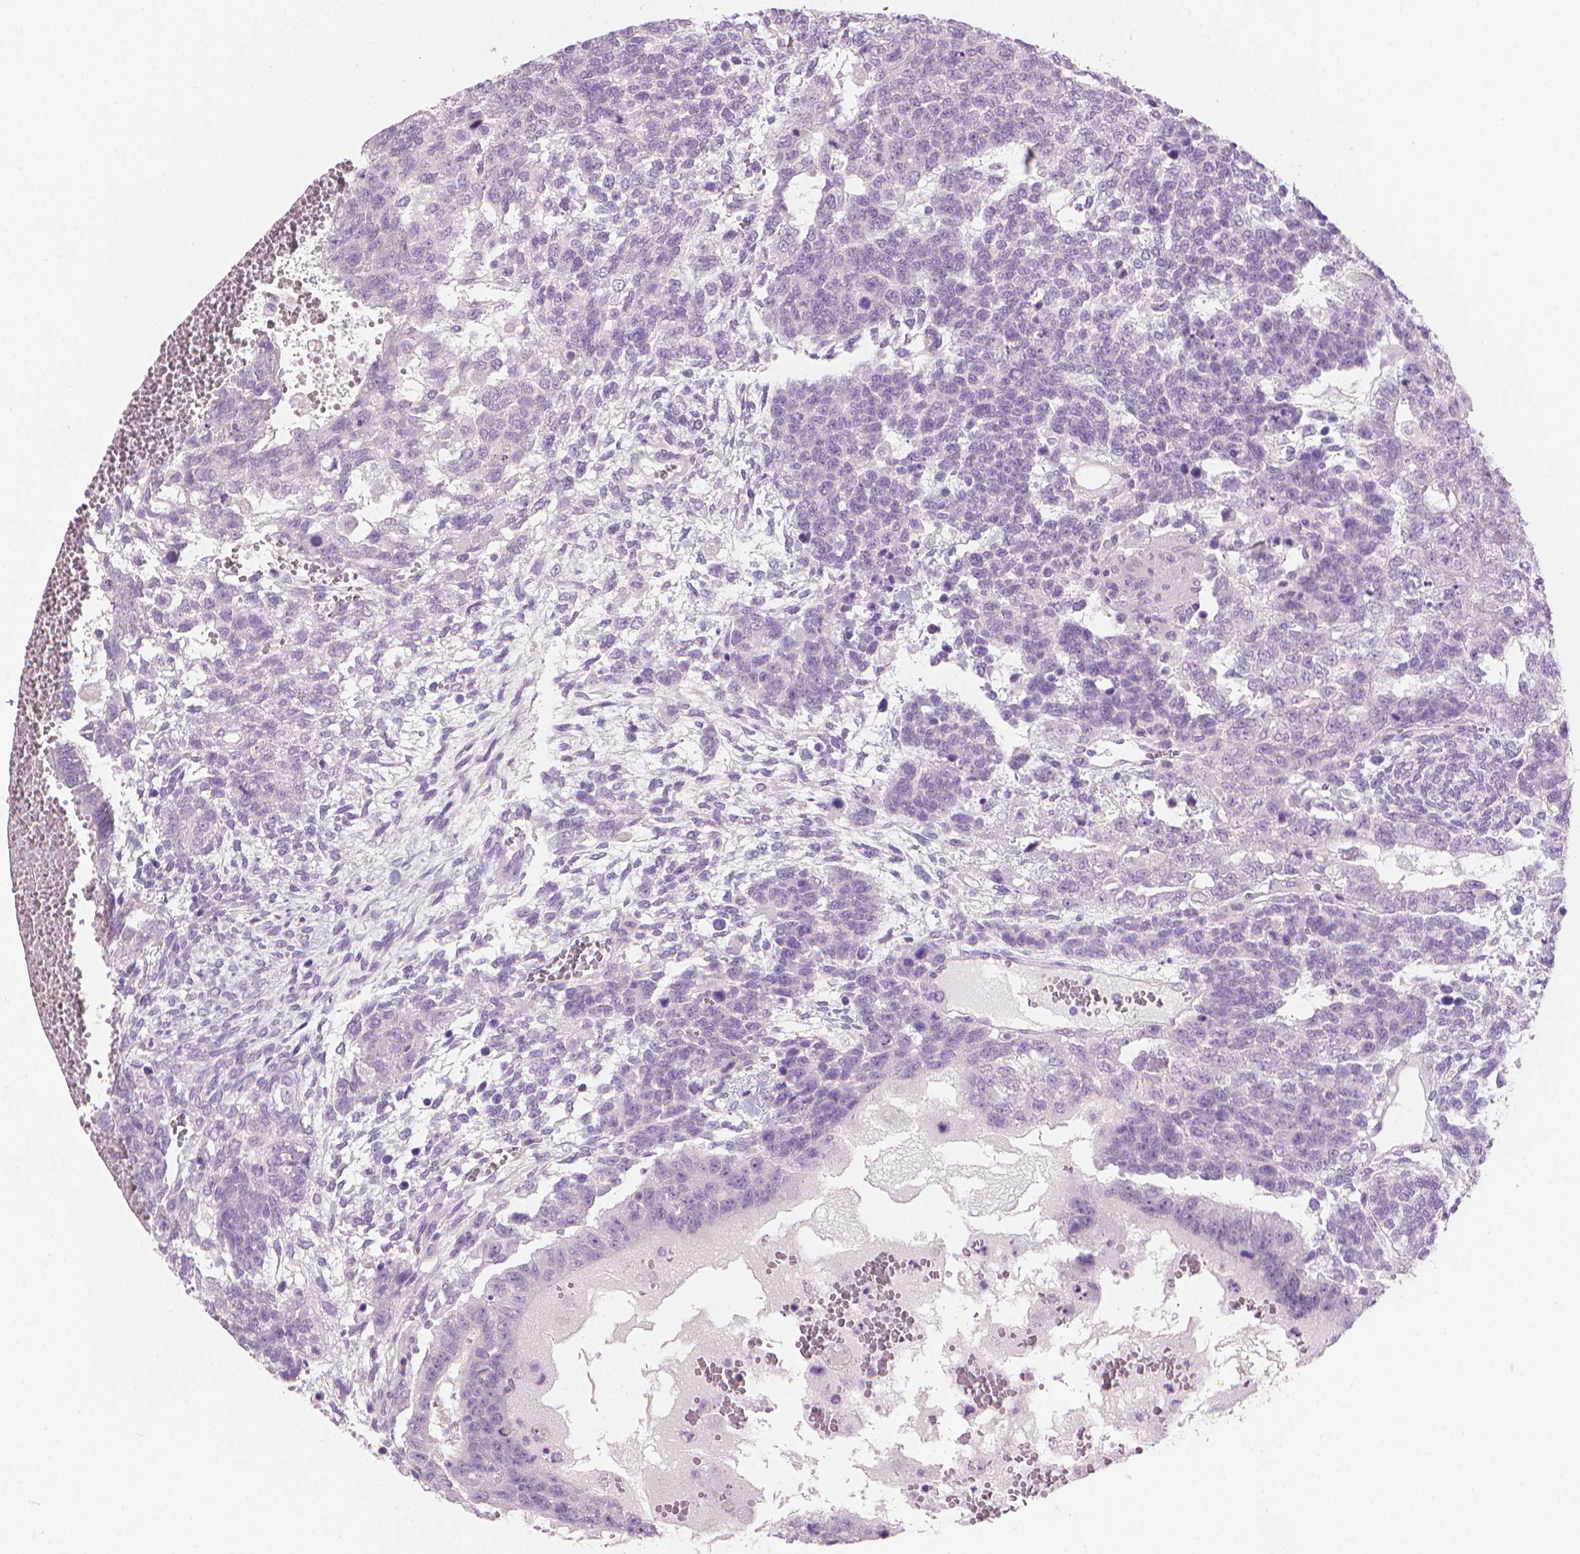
{"staining": {"intensity": "negative", "quantity": "none", "location": "none"}, "tissue": "testis cancer", "cell_type": "Tumor cells", "image_type": "cancer", "snomed": [{"axis": "morphology", "description": "Normal tissue, NOS"}, {"axis": "morphology", "description": "Carcinoma, Embryonal, NOS"}, {"axis": "topography", "description": "Testis"}, {"axis": "topography", "description": "Epididymis"}], "caption": "High power microscopy image of an immunohistochemistry (IHC) photomicrograph of testis cancer (embryonal carcinoma), revealing no significant positivity in tumor cells.", "gene": "MLANA", "patient": {"sex": "male", "age": 23}}